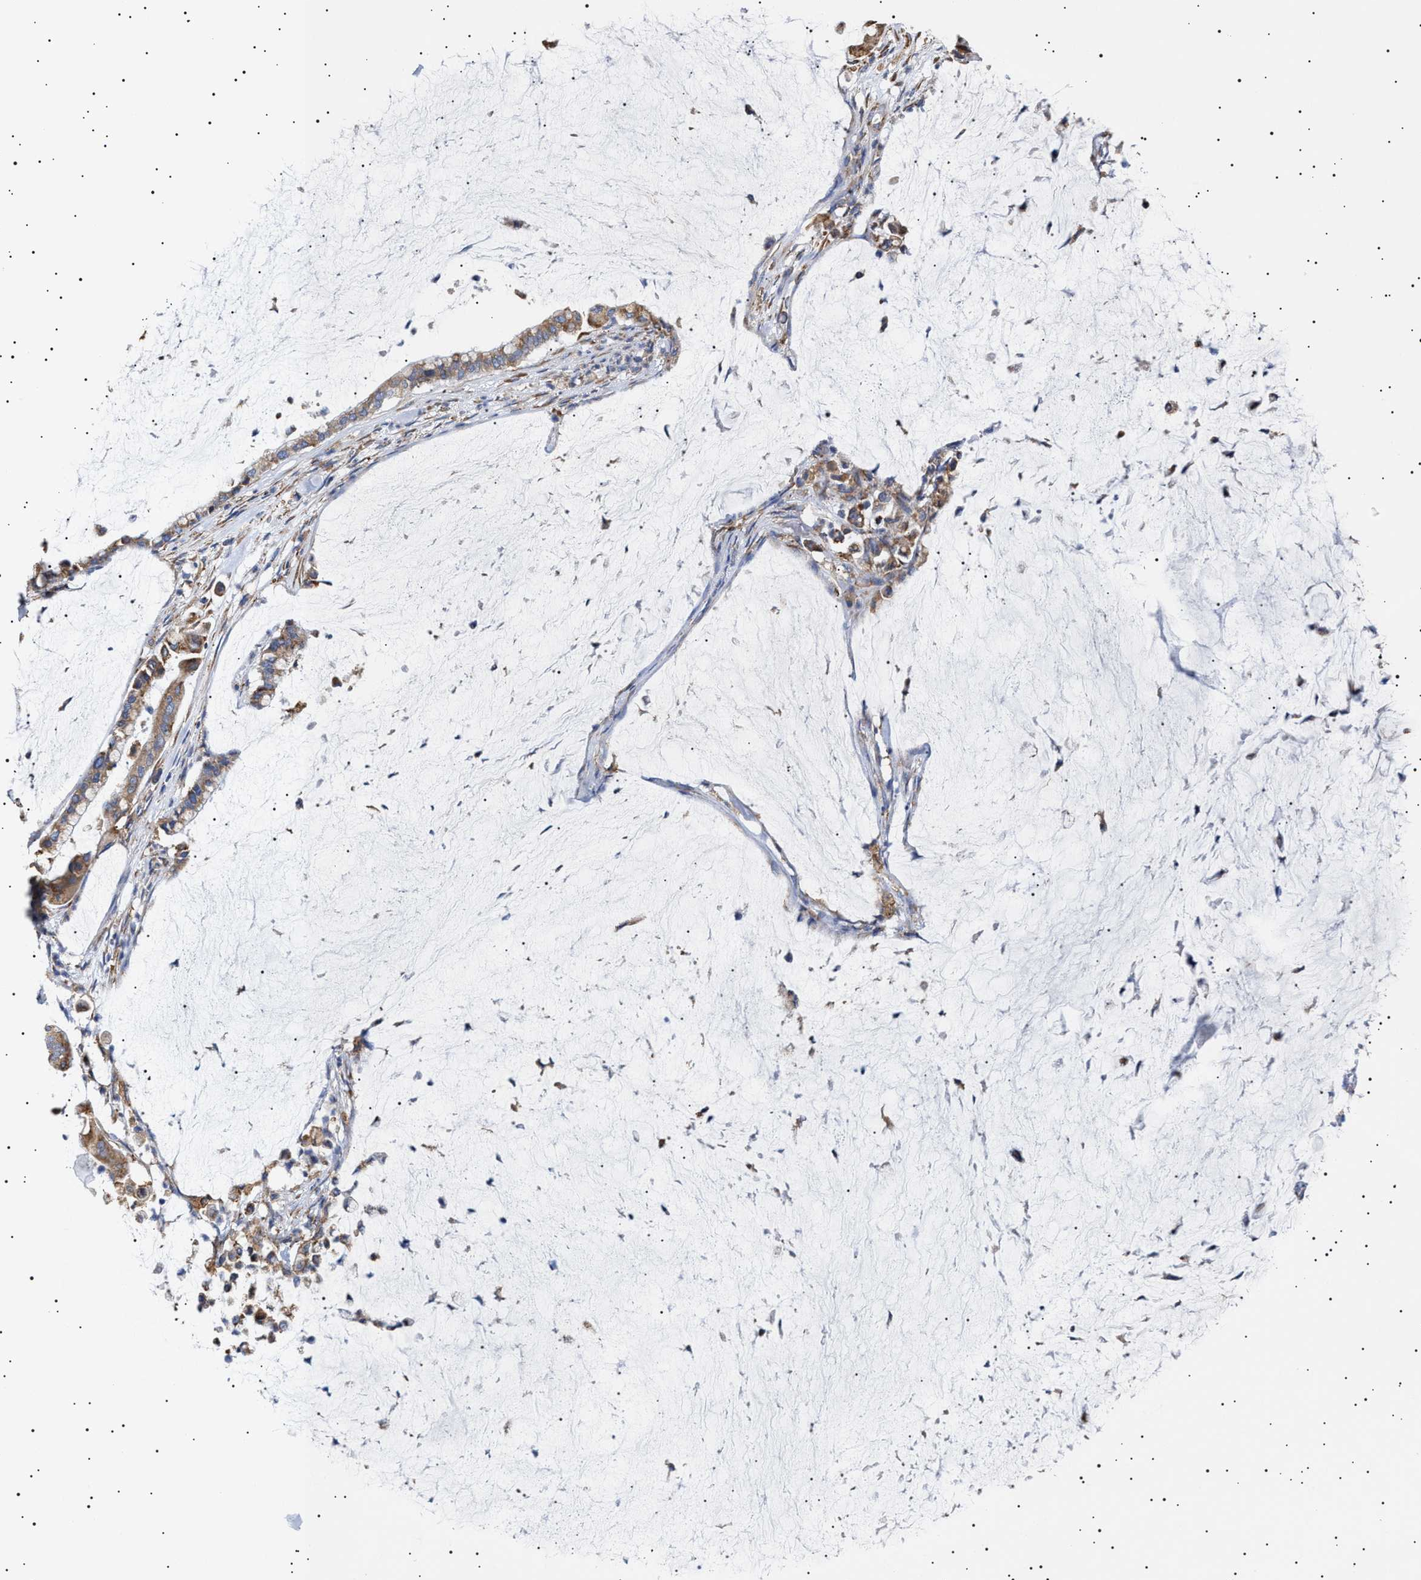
{"staining": {"intensity": "moderate", "quantity": ">75%", "location": "cytoplasmic/membranous"}, "tissue": "pancreatic cancer", "cell_type": "Tumor cells", "image_type": "cancer", "snomed": [{"axis": "morphology", "description": "Adenocarcinoma, NOS"}, {"axis": "topography", "description": "Pancreas"}], "caption": "DAB immunohistochemical staining of human pancreatic adenocarcinoma exhibits moderate cytoplasmic/membranous protein expression in approximately >75% of tumor cells.", "gene": "ERCC6L2", "patient": {"sex": "male", "age": 41}}